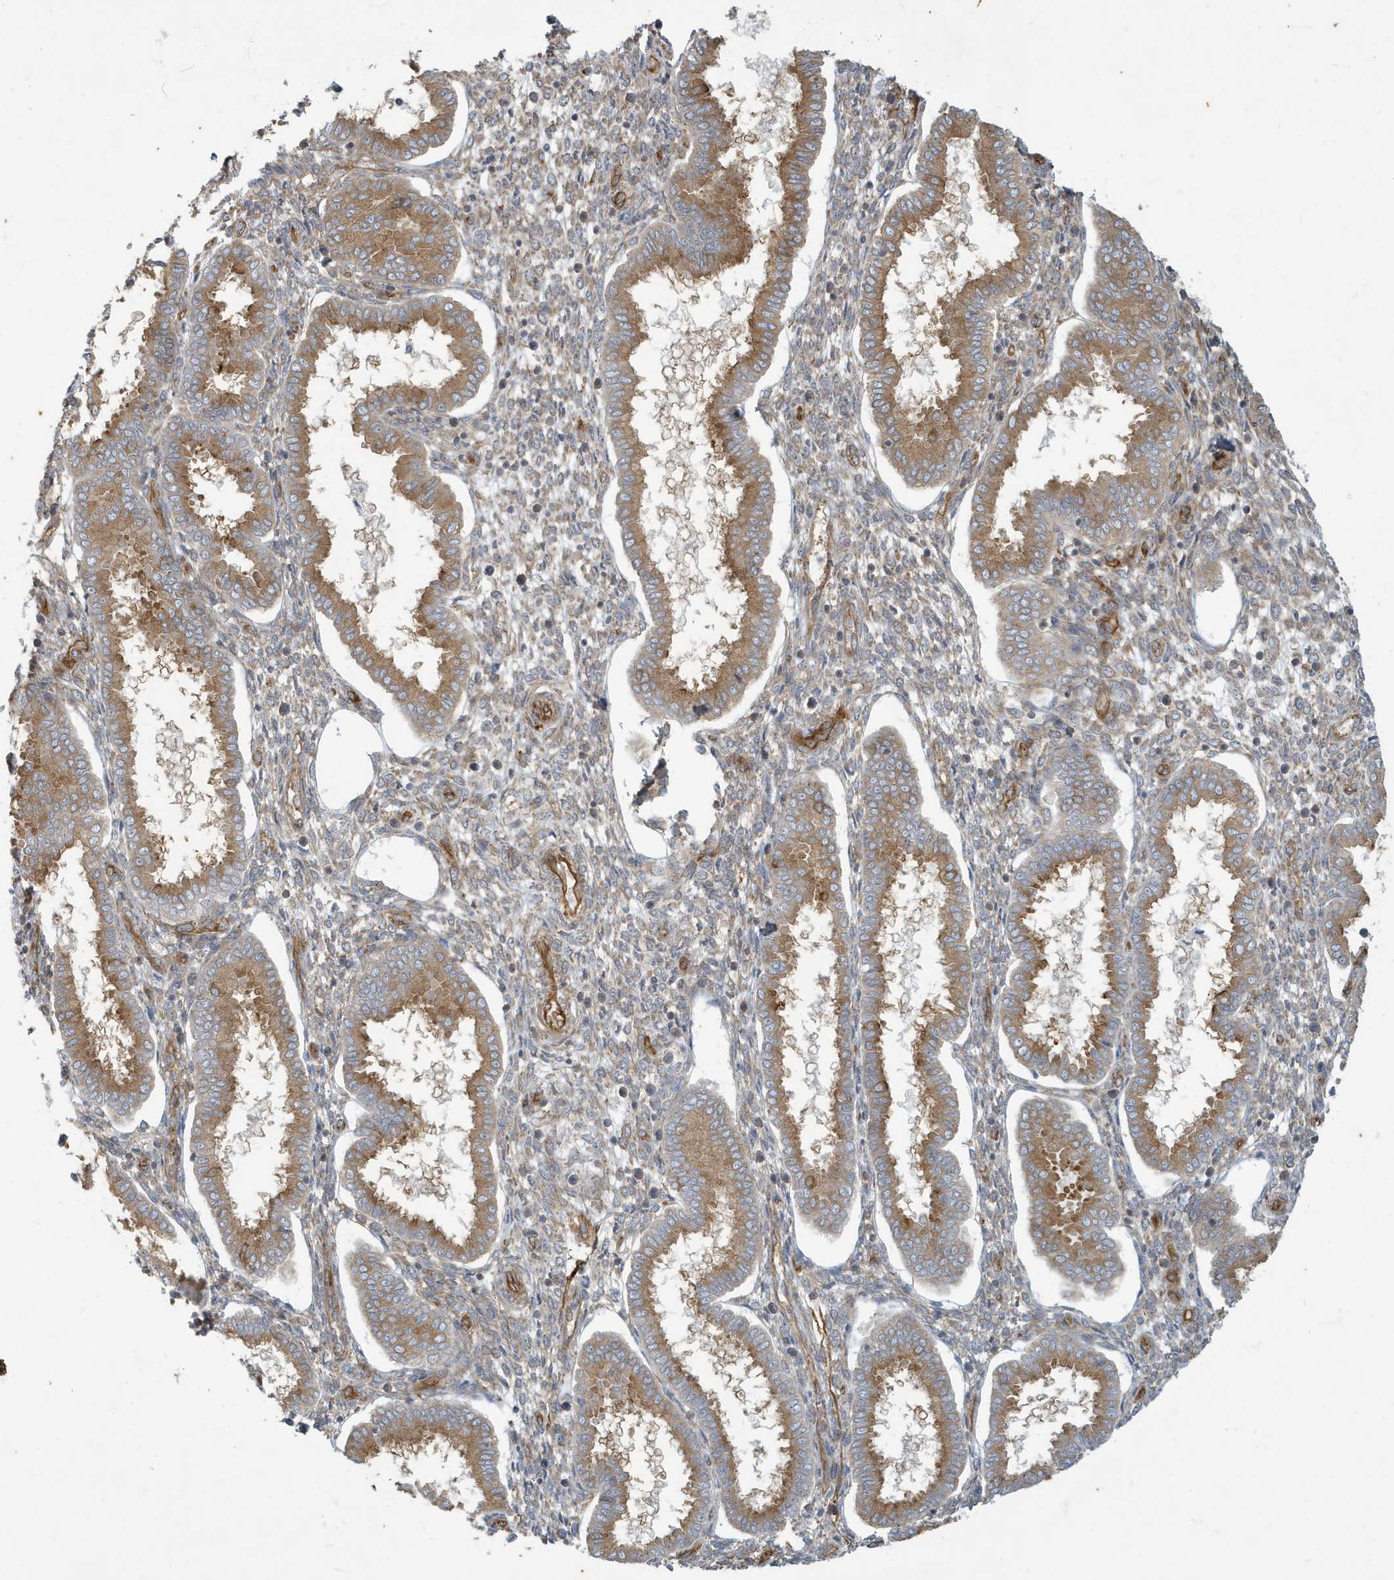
{"staining": {"intensity": "weak", "quantity": "<25%", "location": "cytoplasmic/membranous"}, "tissue": "endometrium", "cell_type": "Cells in endometrial stroma", "image_type": "normal", "snomed": [{"axis": "morphology", "description": "Normal tissue, NOS"}, {"axis": "topography", "description": "Endometrium"}], "caption": "Immunohistochemistry (IHC) photomicrograph of unremarkable endometrium: human endometrium stained with DAB (3,3'-diaminobenzidine) shows no significant protein positivity in cells in endometrial stroma. Nuclei are stained in blue.", "gene": "ATP23", "patient": {"sex": "female", "age": 24}}